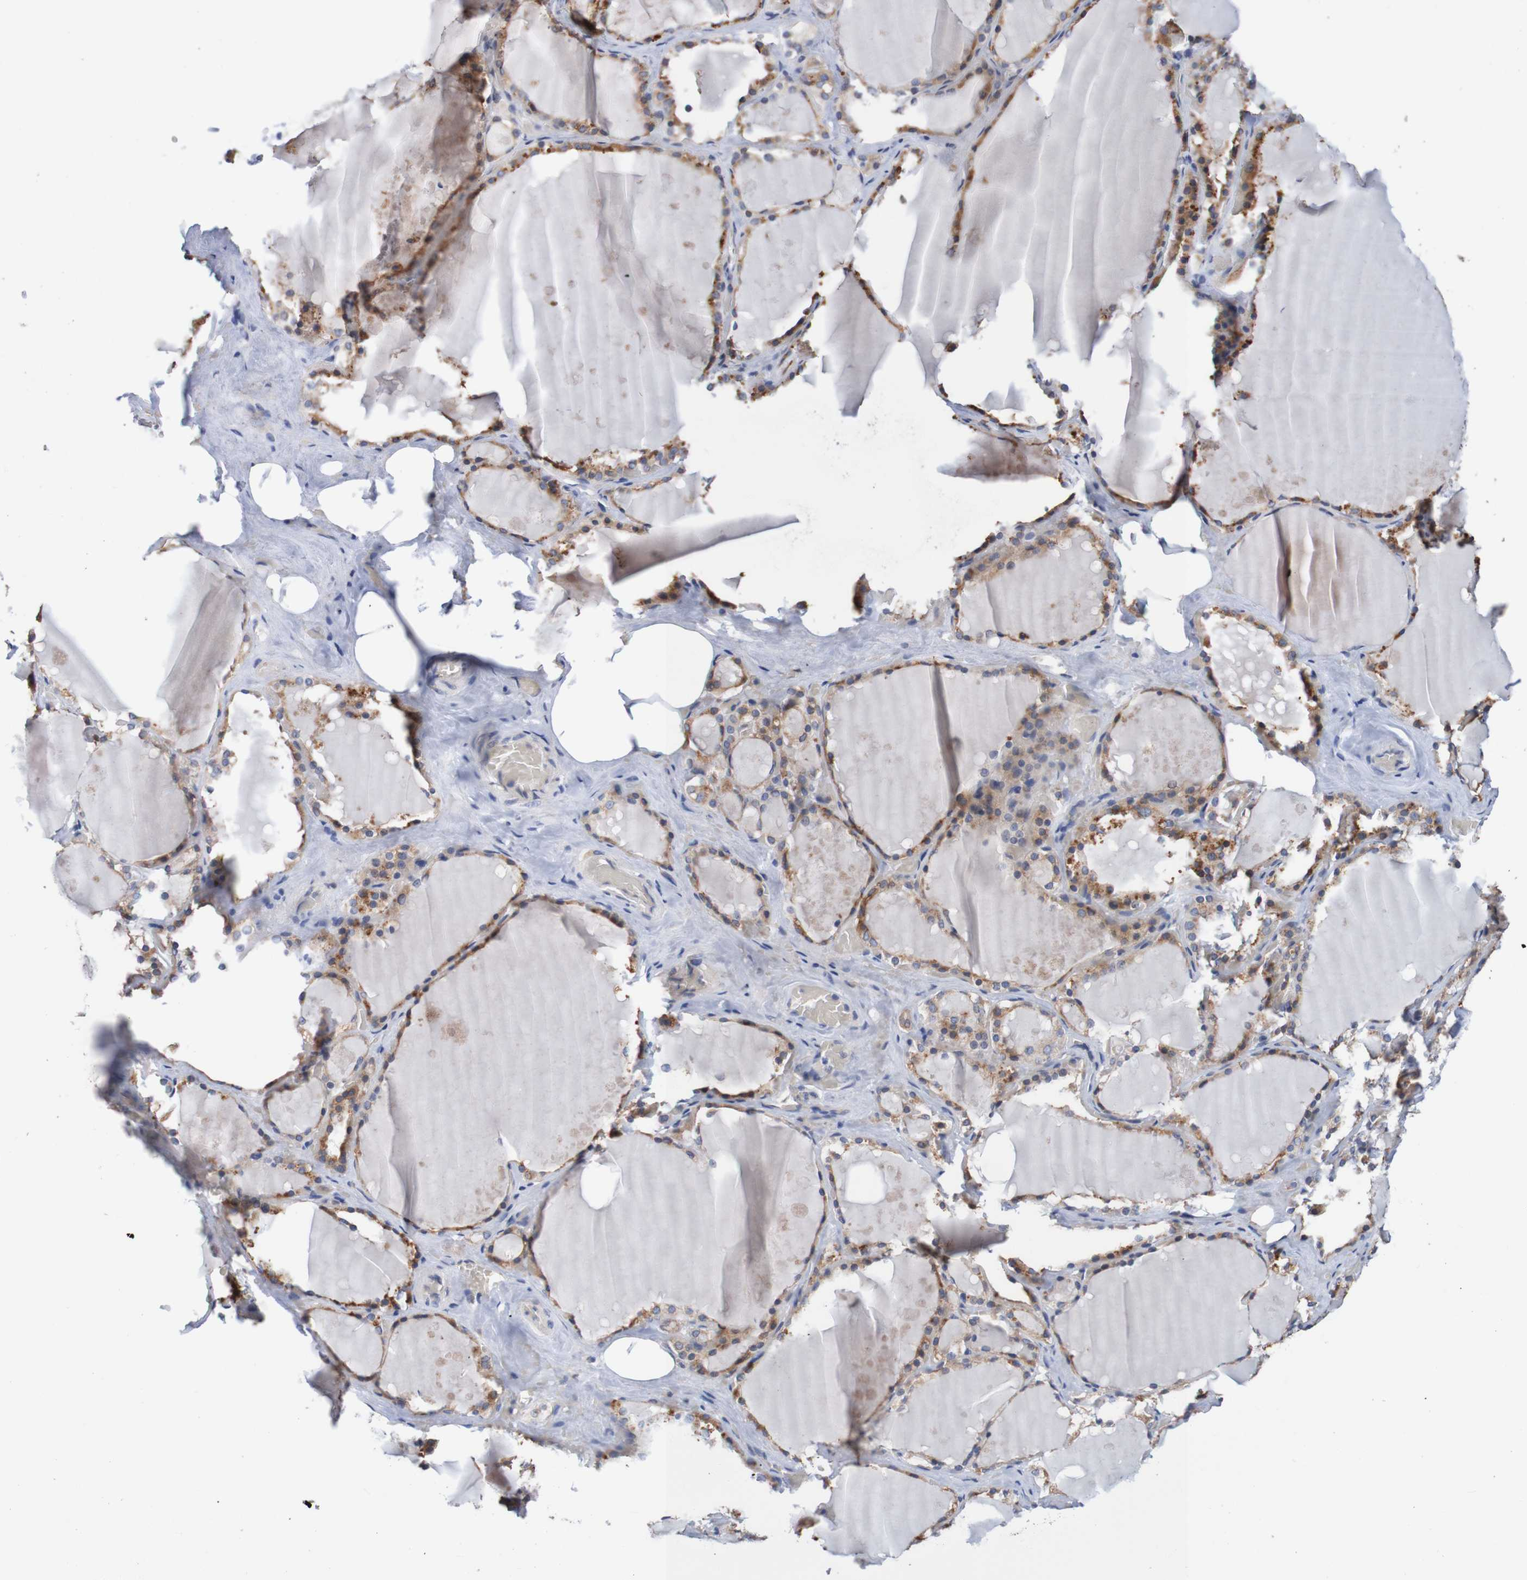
{"staining": {"intensity": "moderate", "quantity": ">75%", "location": "cytoplasmic/membranous"}, "tissue": "thyroid gland", "cell_type": "Glandular cells", "image_type": "normal", "snomed": [{"axis": "morphology", "description": "Normal tissue, NOS"}, {"axis": "topography", "description": "Thyroid gland"}], "caption": "Protein analysis of unremarkable thyroid gland displays moderate cytoplasmic/membranous positivity in about >75% of glandular cells.", "gene": "FIBP", "patient": {"sex": "male", "age": 61}}